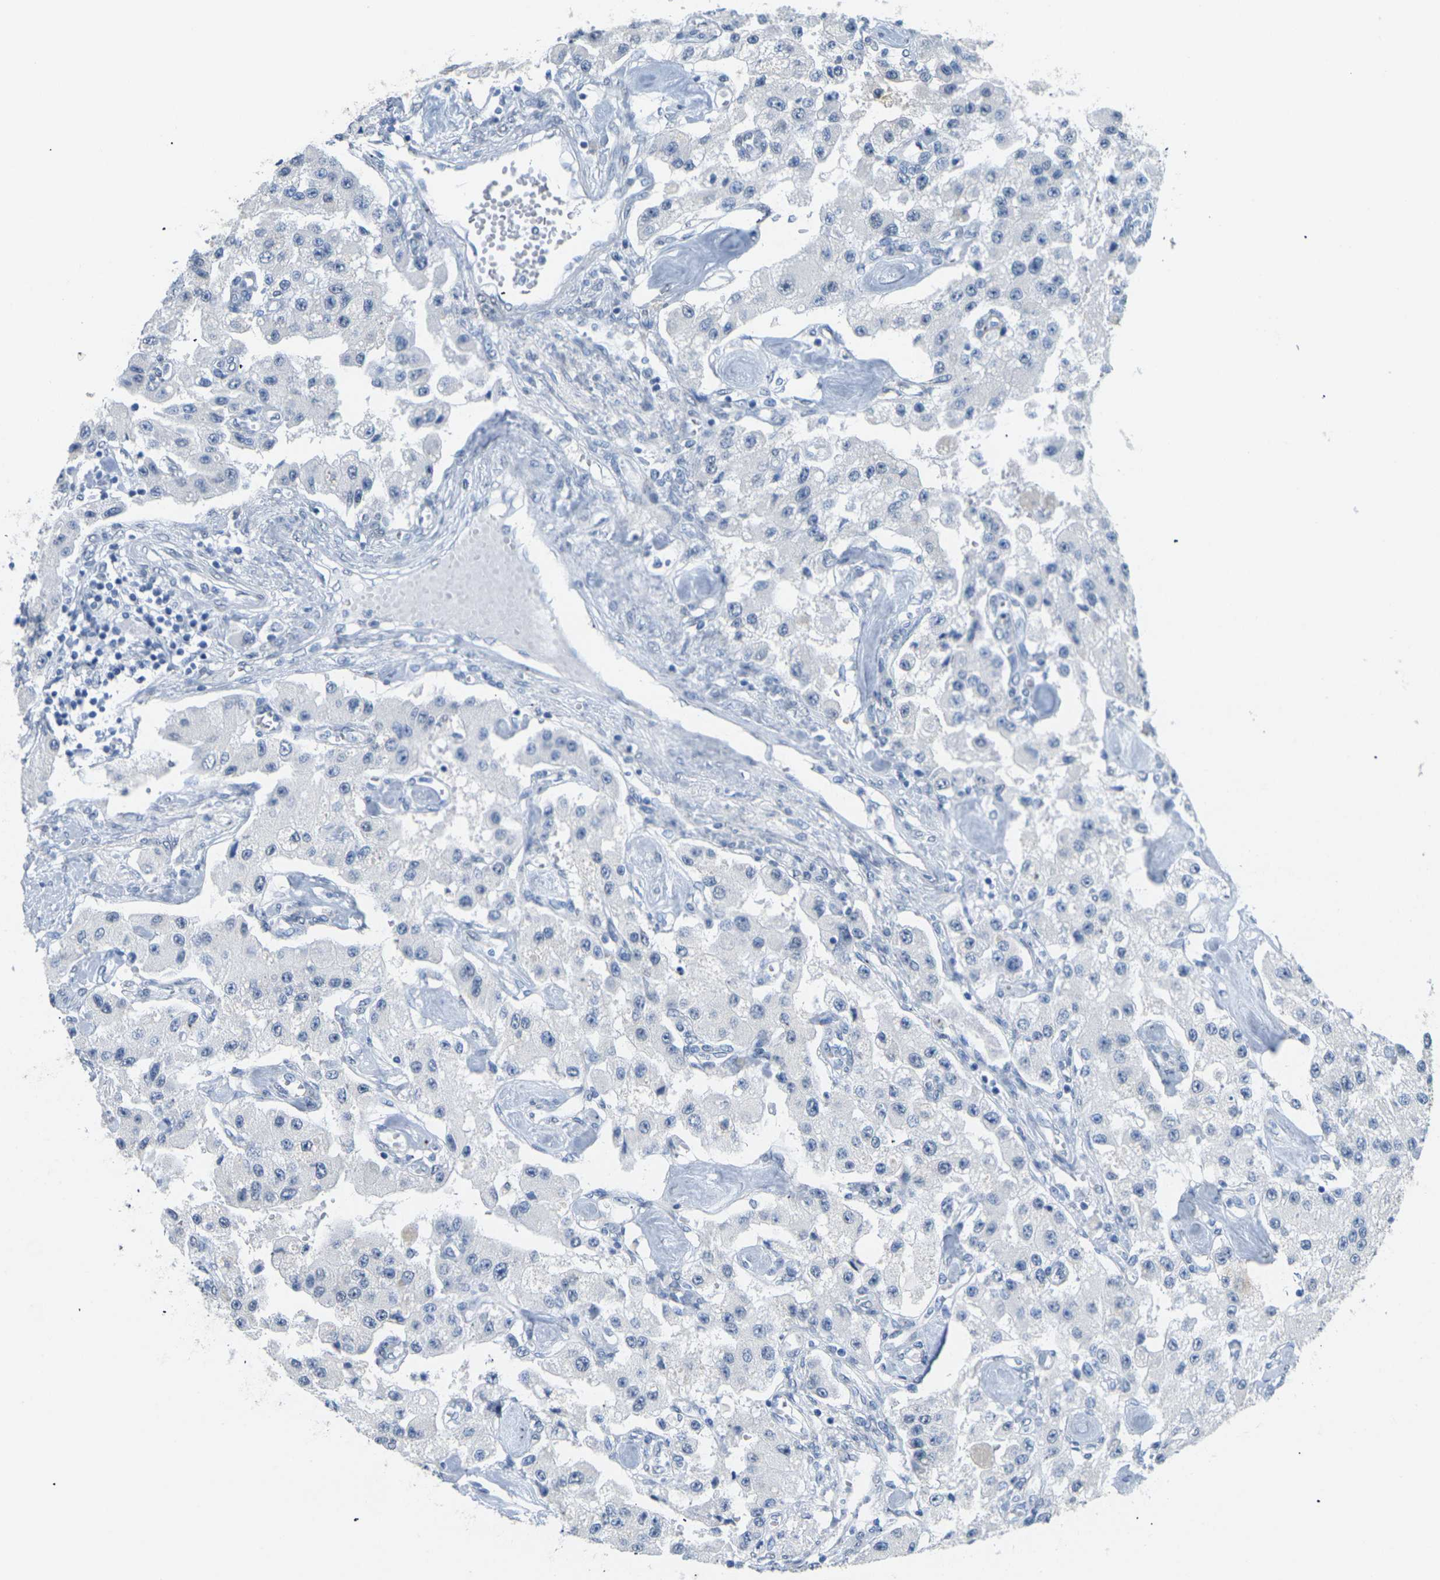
{"staining": {"intensity": "negative", "quantity": "none", "location": "none"}, "tissue": "carcinoid", "cell_type": "Tumor cells", "image_type": "cancer", "snomed": [{"axis": "morphology", "description": "Carcinoid, malignant, NOS"}, {"axis": "topography", "description": "Pancreas"}], "caption": "IHC of malignant carcinoid demonstrates no expression in tumor cells.", "gene": "CTAG1A", "patient": {"sex": "male", "age": 41}}